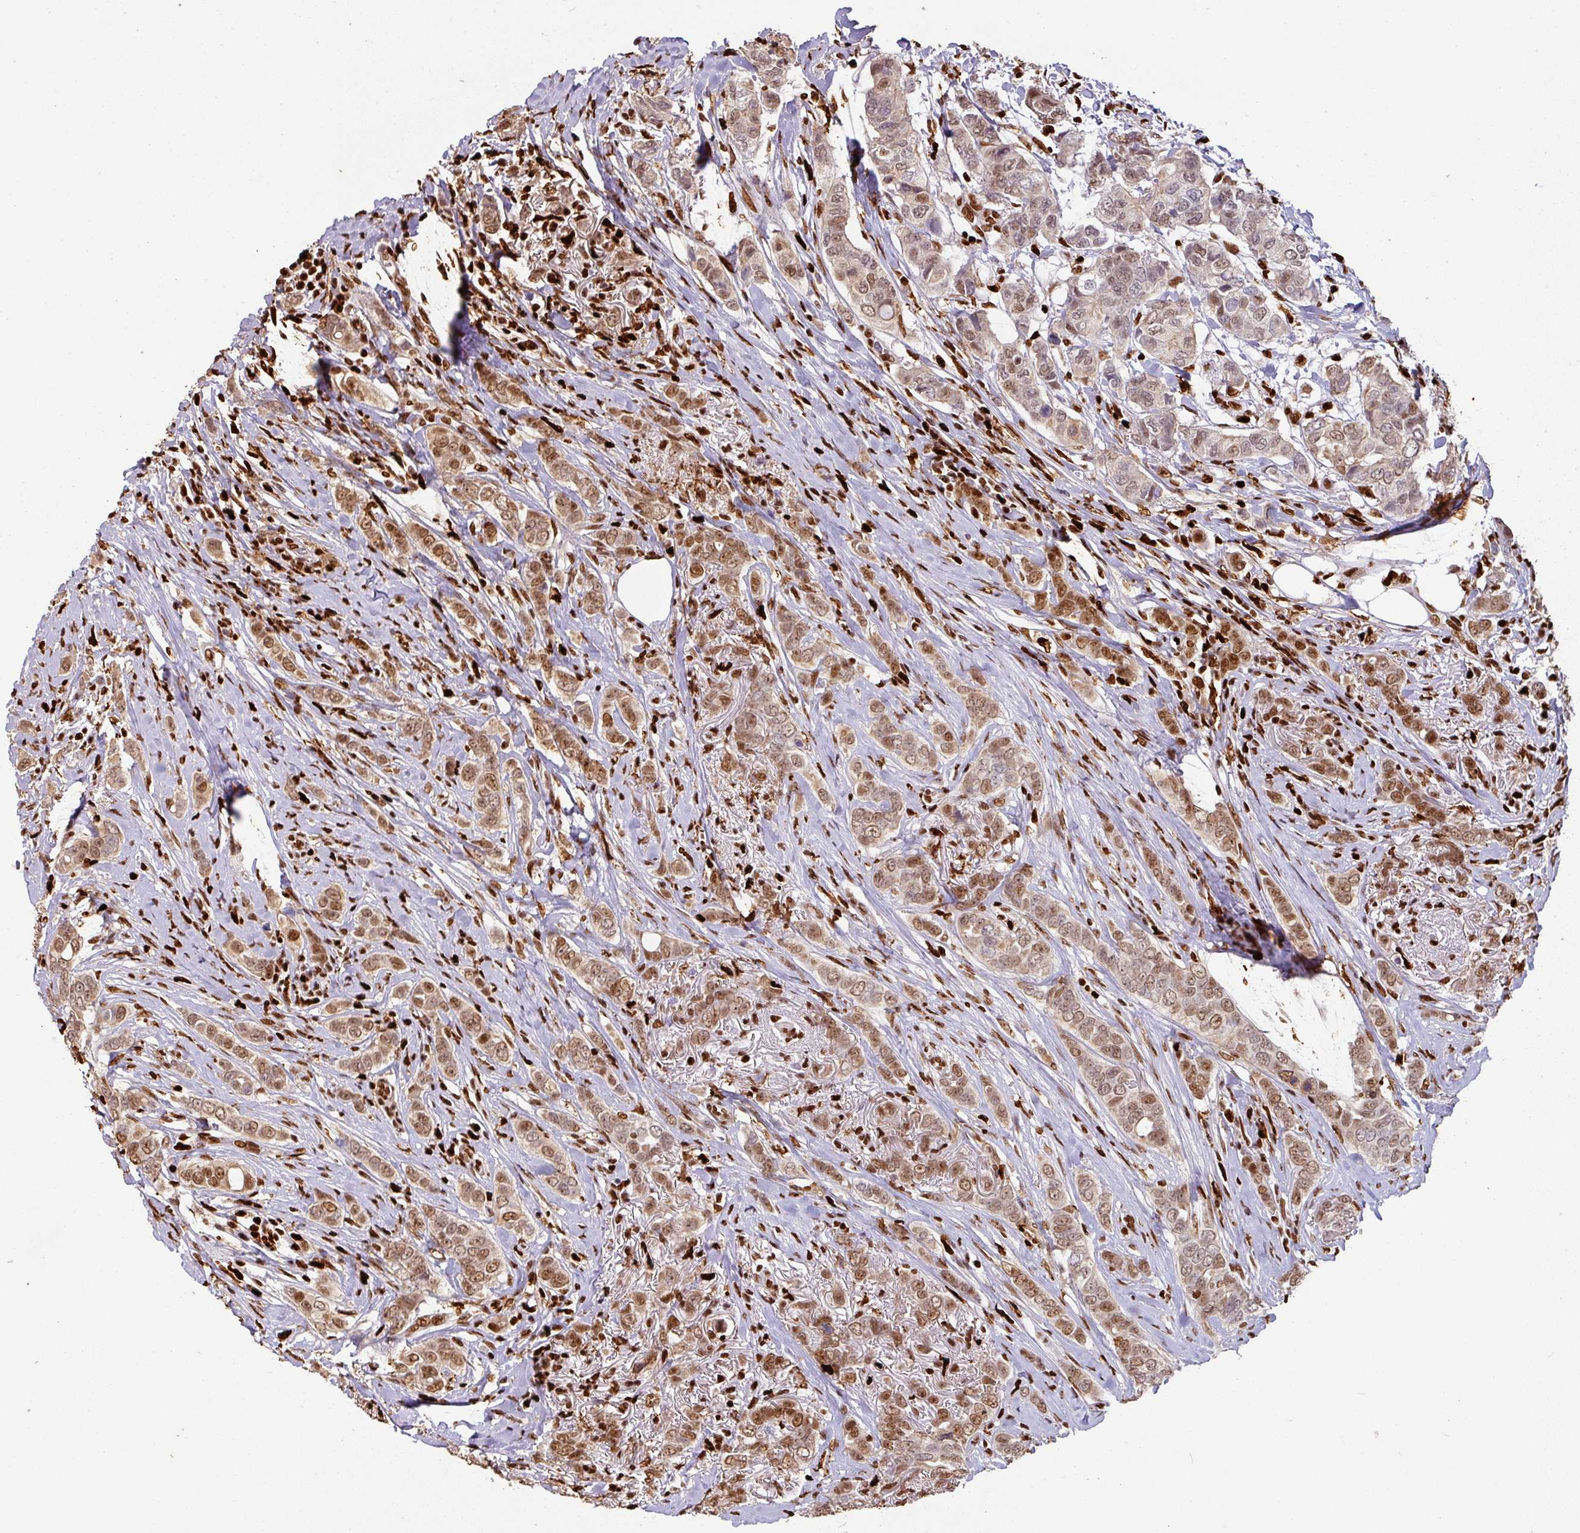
{"staining": {"intensity": "moderate", "quantity": ">75%", "location": "nuclear"}, "tissue": "breast cancer", "cell_type": "Tumor cells", "image_type": "cancer", "snomed": [{"axis": "morphology", "description": "Lobular carcinoma"}, {"axis": "topography", "description": "Breast"}], "caption": "Human breast lobular carcinoma stained with a protein marker demonstrates moderate staining in tumor cells.", "gene": "SAMHD1", "patient": {"sex": "female", "age": 51}}